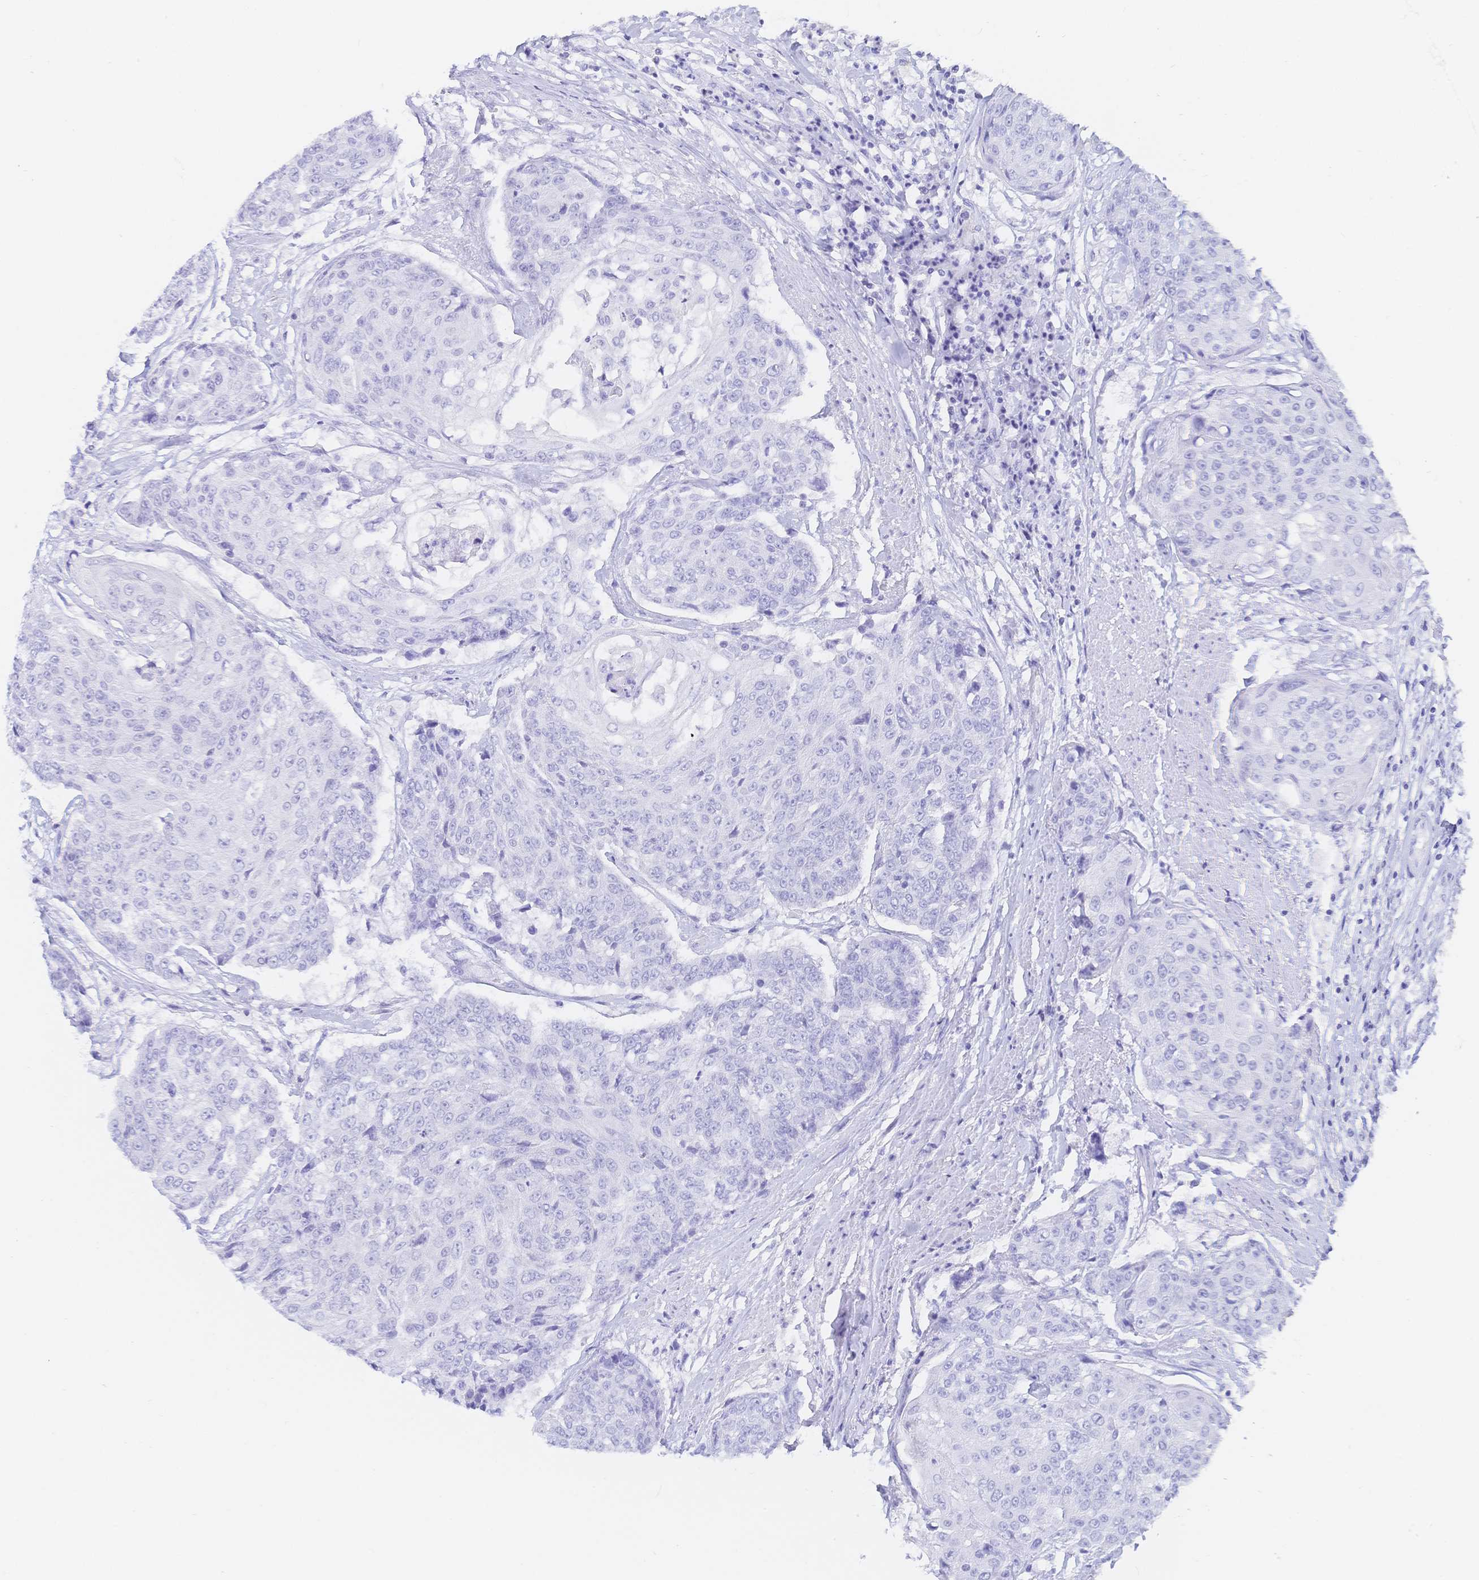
{"staining": {"intensity": "negative", "quantity": "none", "location": "none"}, "tissue": "urothelial cancer", "cell_type": "Tumor cells", "image_type": "cancer", "snomed": [{"axis": "morphology", "description": "Urothelial carcinoma, High grade"}, {"axis": "topography", "description": "Urinary bladder"}], "caption": "A high-resolution micrograph shows immunohistochemistry staining of urothelial cancer, which exhibits no significant staining in tumor cells.", "gene": "MEP1B", "patient": {"sex": "female", "age": 63}}